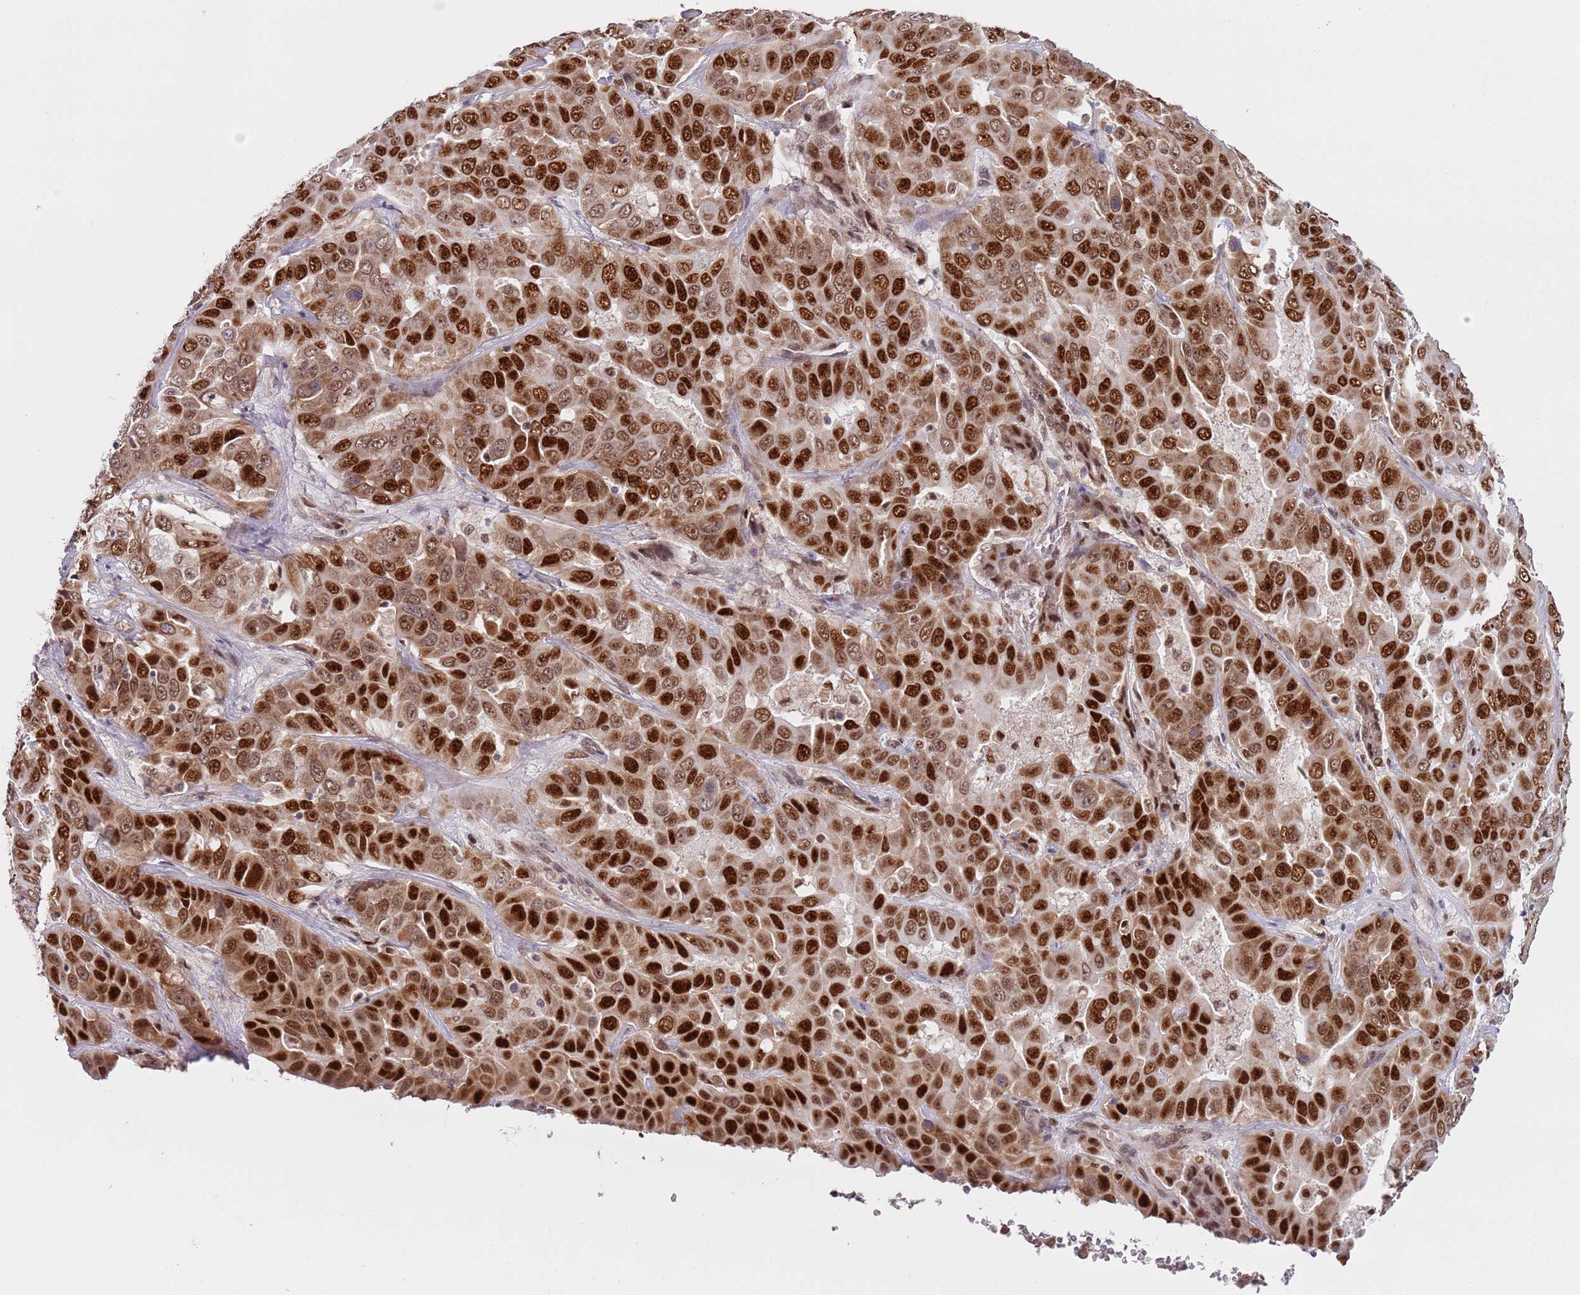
{"staining": {"intensity": "strong", "quantity": ">75%", "location": "nuclear"}, "tissue": "liver cancer", "cell_type": "Tumor cells", "image_type": "cancer", "snomed": [{"axis": "morphology", "description": "Cholangiocarcinoma"}, {"axis": "topography", "description": "Liver"}], "caption": "IHC staining of liver cholangiocarcinoma, which shows high levels of strong nuclear expression in approximately >75% of tumor cells indicating strong nuclear protein staining. The staining was performed using DAB (3,3'-diaminobenzidine) (brown) for protein detection and nuclei were counterstained in hematoxylin (blue).", "gene": "SLC25A32", "patient": {"sex": "female", "age": 52}}